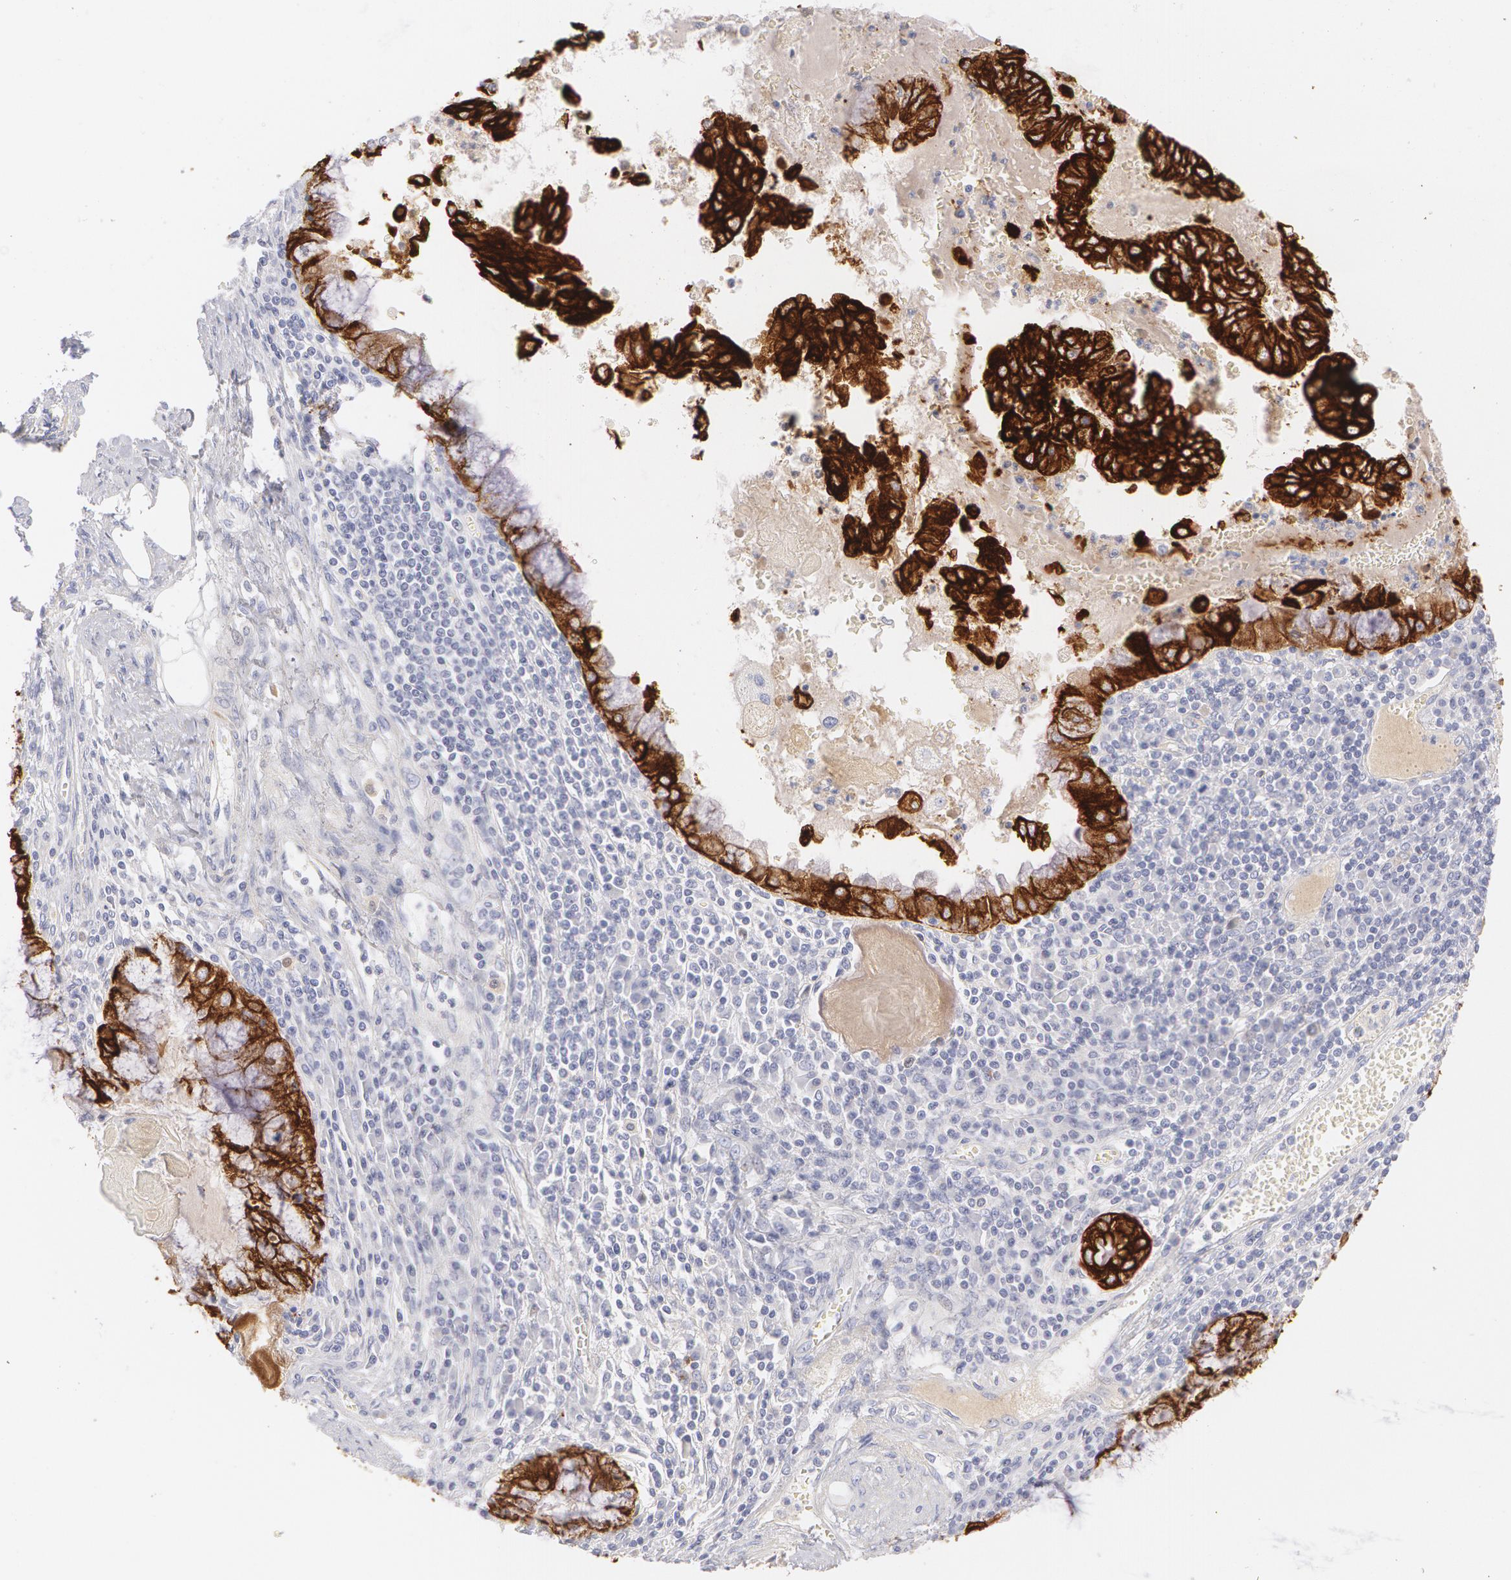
{"staining": {"intensity": "strong", "quantity": ">75%", "location": "cytoplasmic/membranous"}, "tissue": "endometrial cancer", "cell_type": "Tumor cells", "image_type": "cancer", "snomed": [{"axis": "morphology", "description": "Adenocarcinoma, NOS"}, {"axis": "topography", "description": "Endometrium"}], "caption": "About >75% of tumor cells in human endometrial adenocarcinoma reveal strong cytoplasmic/membranous protein positivity as visualized by brown immunohistochemical staining.", "gene": "KRT8", "patient": {"sex": "female", "age": 79}}